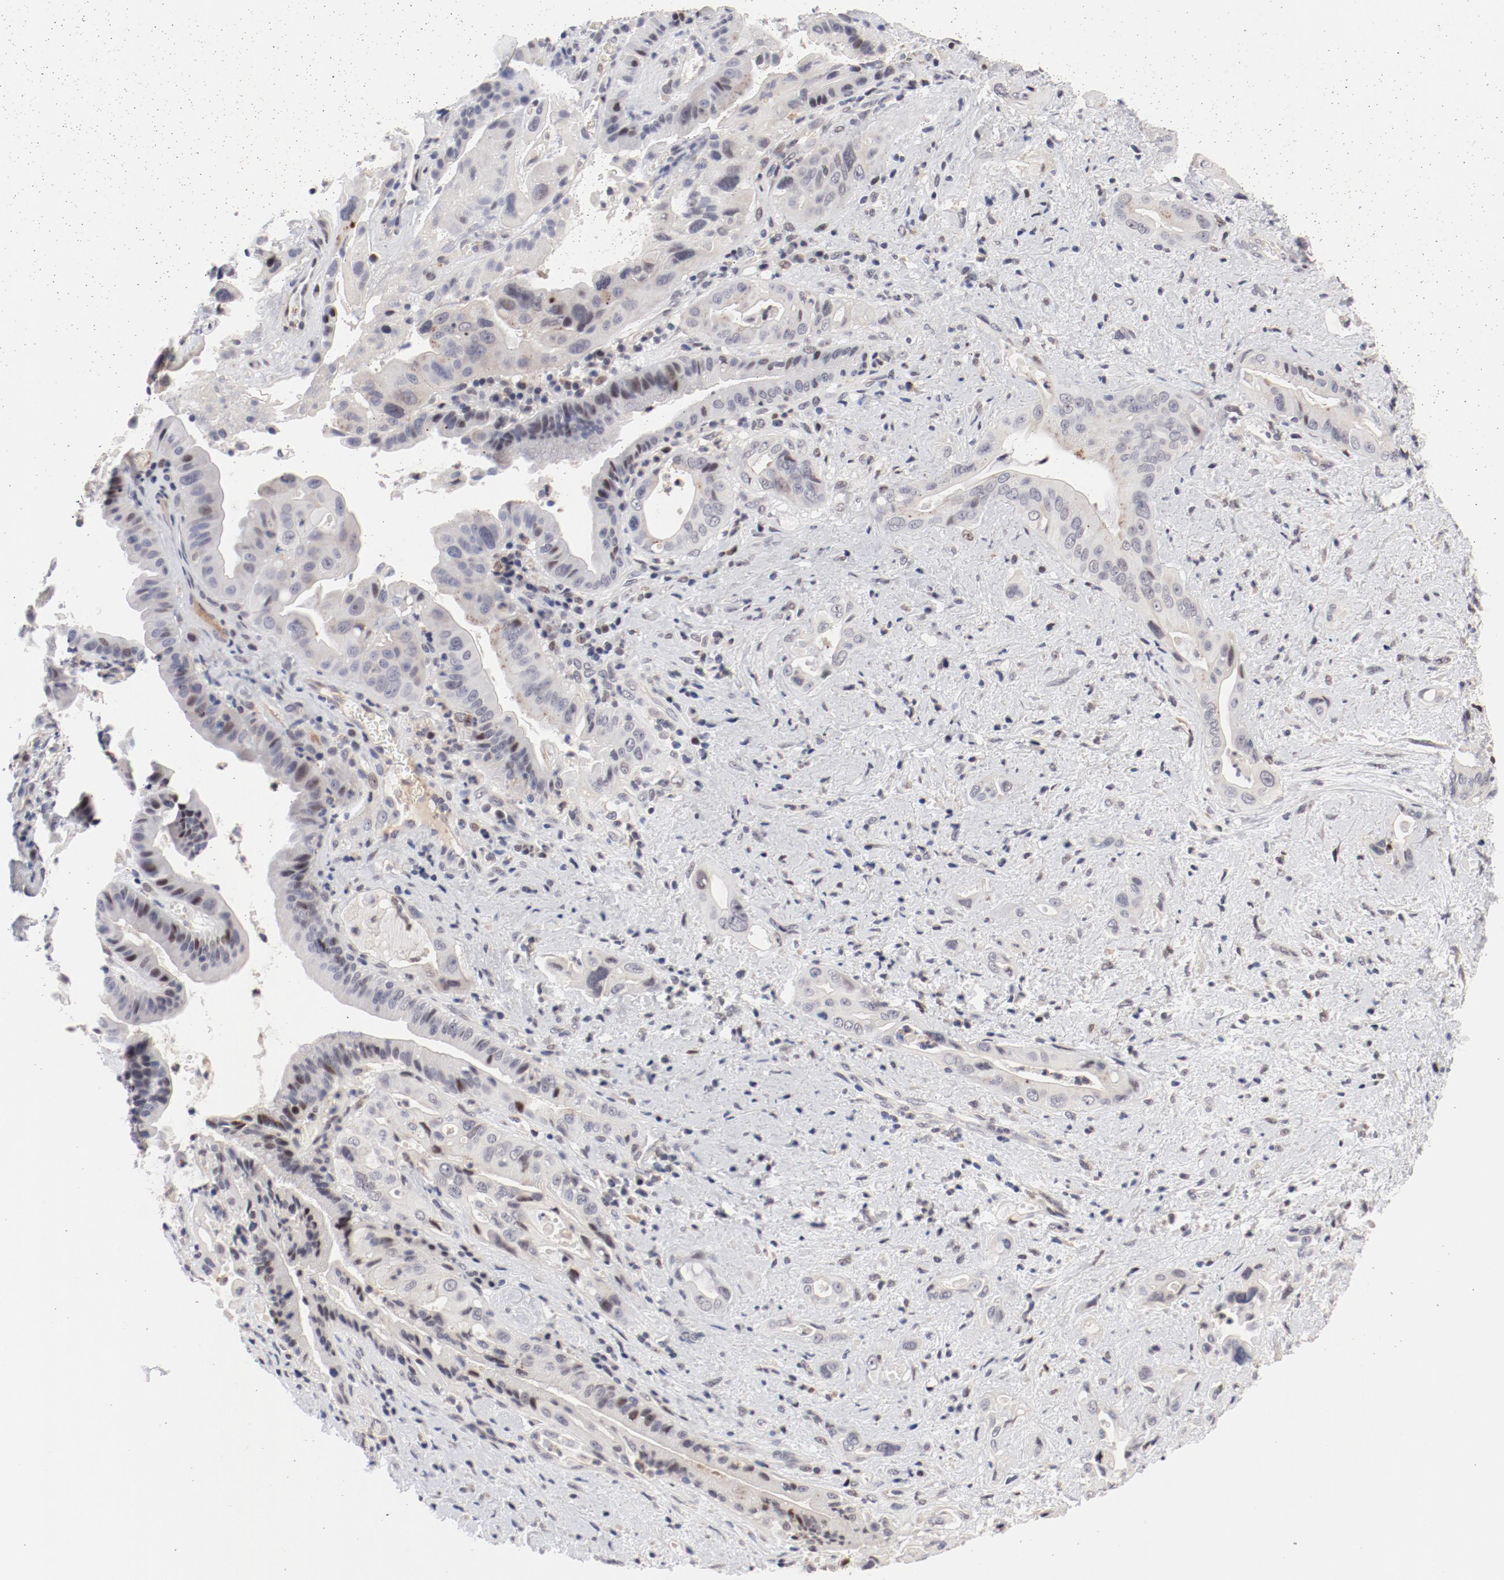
{"staining": {"intensity": "negative", "quantity": "none", "location": "none"}, "tissue": "pancreatic cancer", "cell_type": "Tumor cells", "image_type": "cancer", "snomed": [{"axis": "morphology", "description": "Adenocarcinoma, NOS"}, {"axis": "topography", "description": "Pancreas"}], "caption": "DAB immunohistochemical staining of human adenocarcinoma (pancreatic) exhibits no significant positivity in tumor cells.", "gene": "FSCB", "patient": {"sex": "male", "age": 77}}